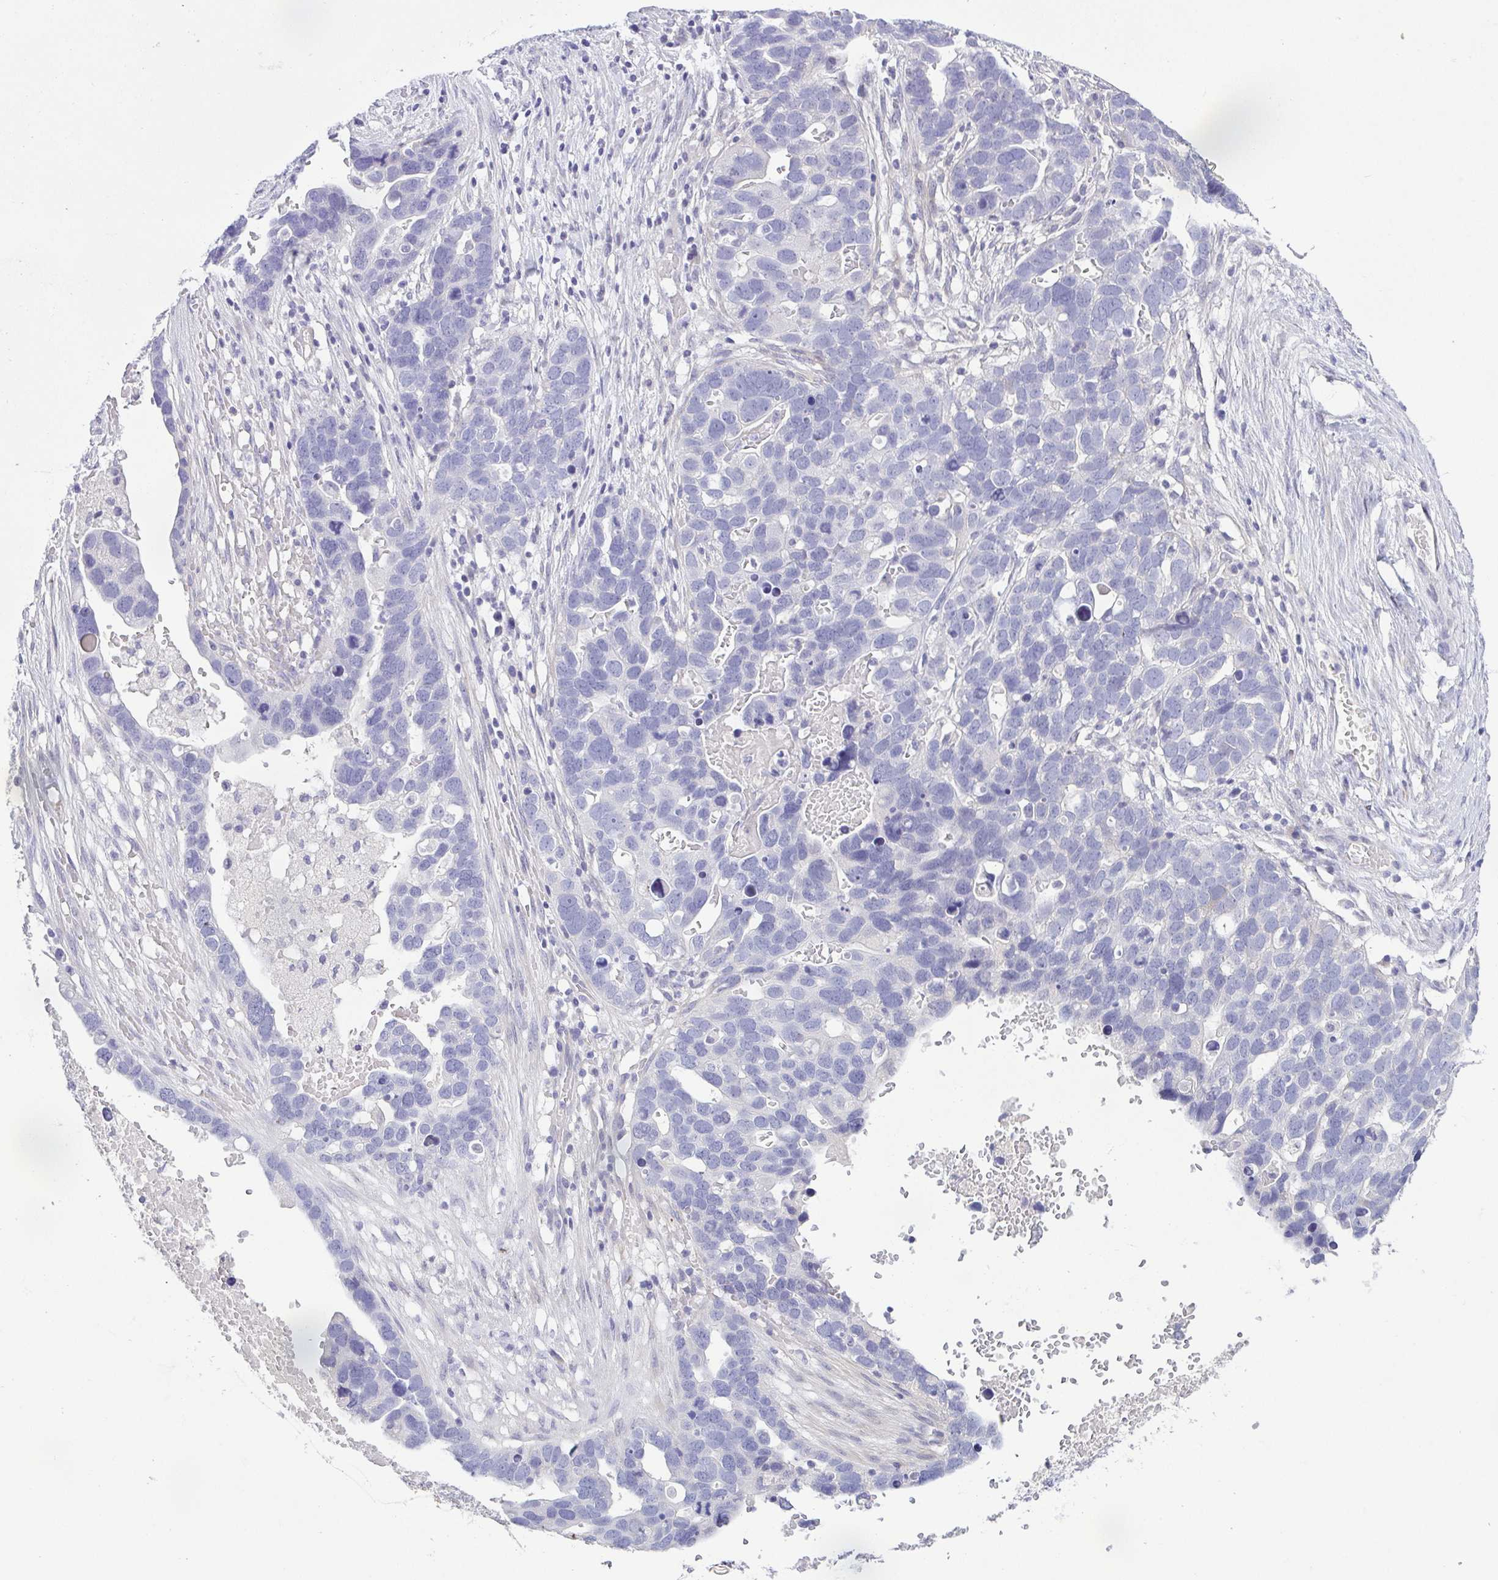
{"staining": {"intensity": "negative", "quantity": "none", "location": "none"}, "tissue": "ovarian cancer", "cell_type": "Tumor cells", "image_type": "cancer", "snomed": [{"axis": "morphology", "description": "Cystadenocarcinoma, serous, NOS"}, {"axis": "topography", "description": "Ovary"}], "caption": "Human ovarian serous cystadenocarcinoma stained for a protein using immunohistochemistry shows no expression in tumor cells.", "gene": "HAPLN2", "patient": {"sex": "female", "age": 54}}